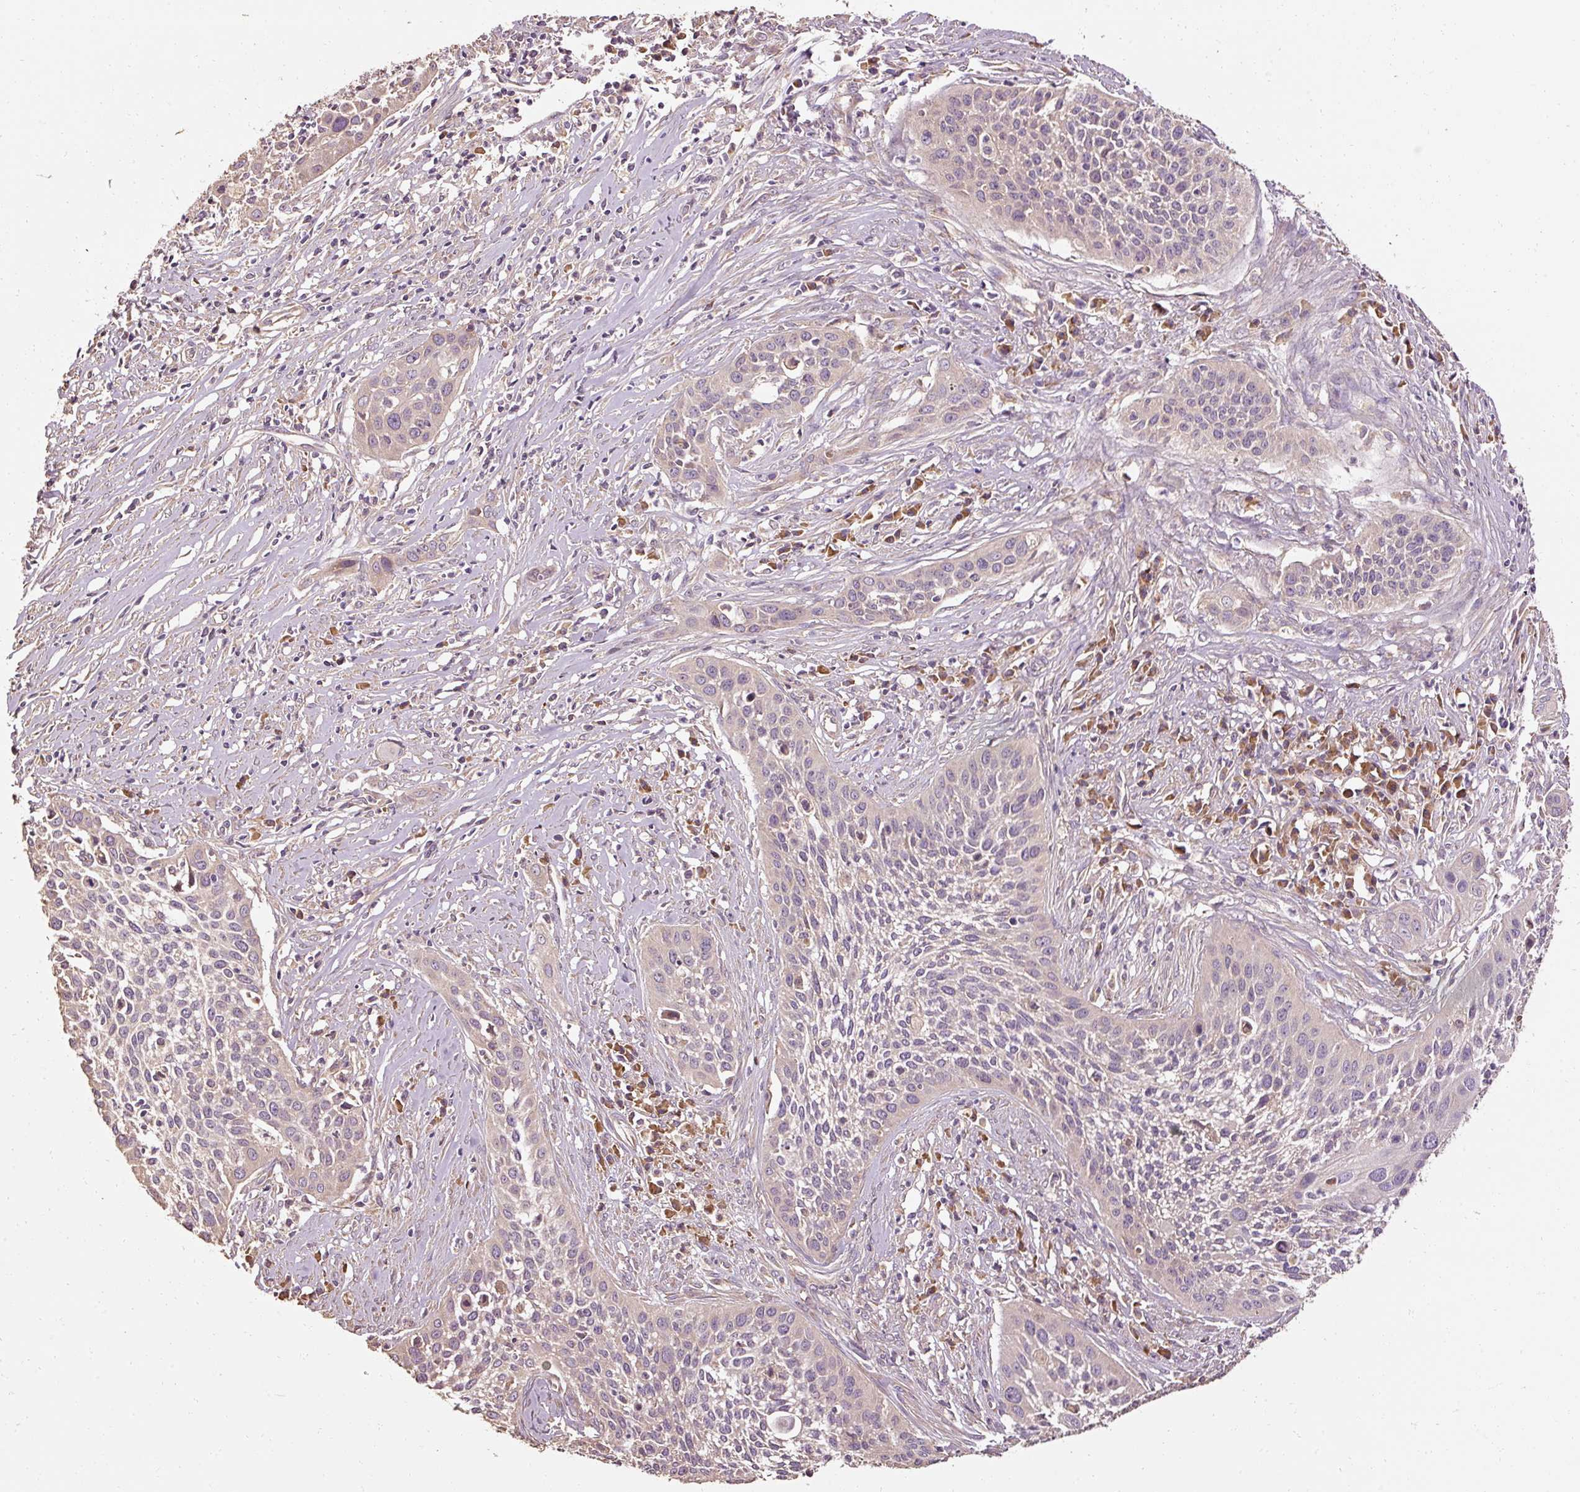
{"staining": {"intensity": "weak", "quantity": "<25%", "location": "cytoplasmic/membranous"}, "tissue": "cervical cancer", "cell_type": "Tumor cells", "image_type": "cancer", "snomed": [{"axis": "morphology", "description": "Squamous cell carcinoma, NOS"}, {"axis": "topography", "description": "Cervix"}], "caption": "Protein analysis of squamous cell carcinoma (cervical) exhibits no significant positivity in tumor cells.", "gene": "EFHC1", "patient": {"sex": "female", "age": 34}}